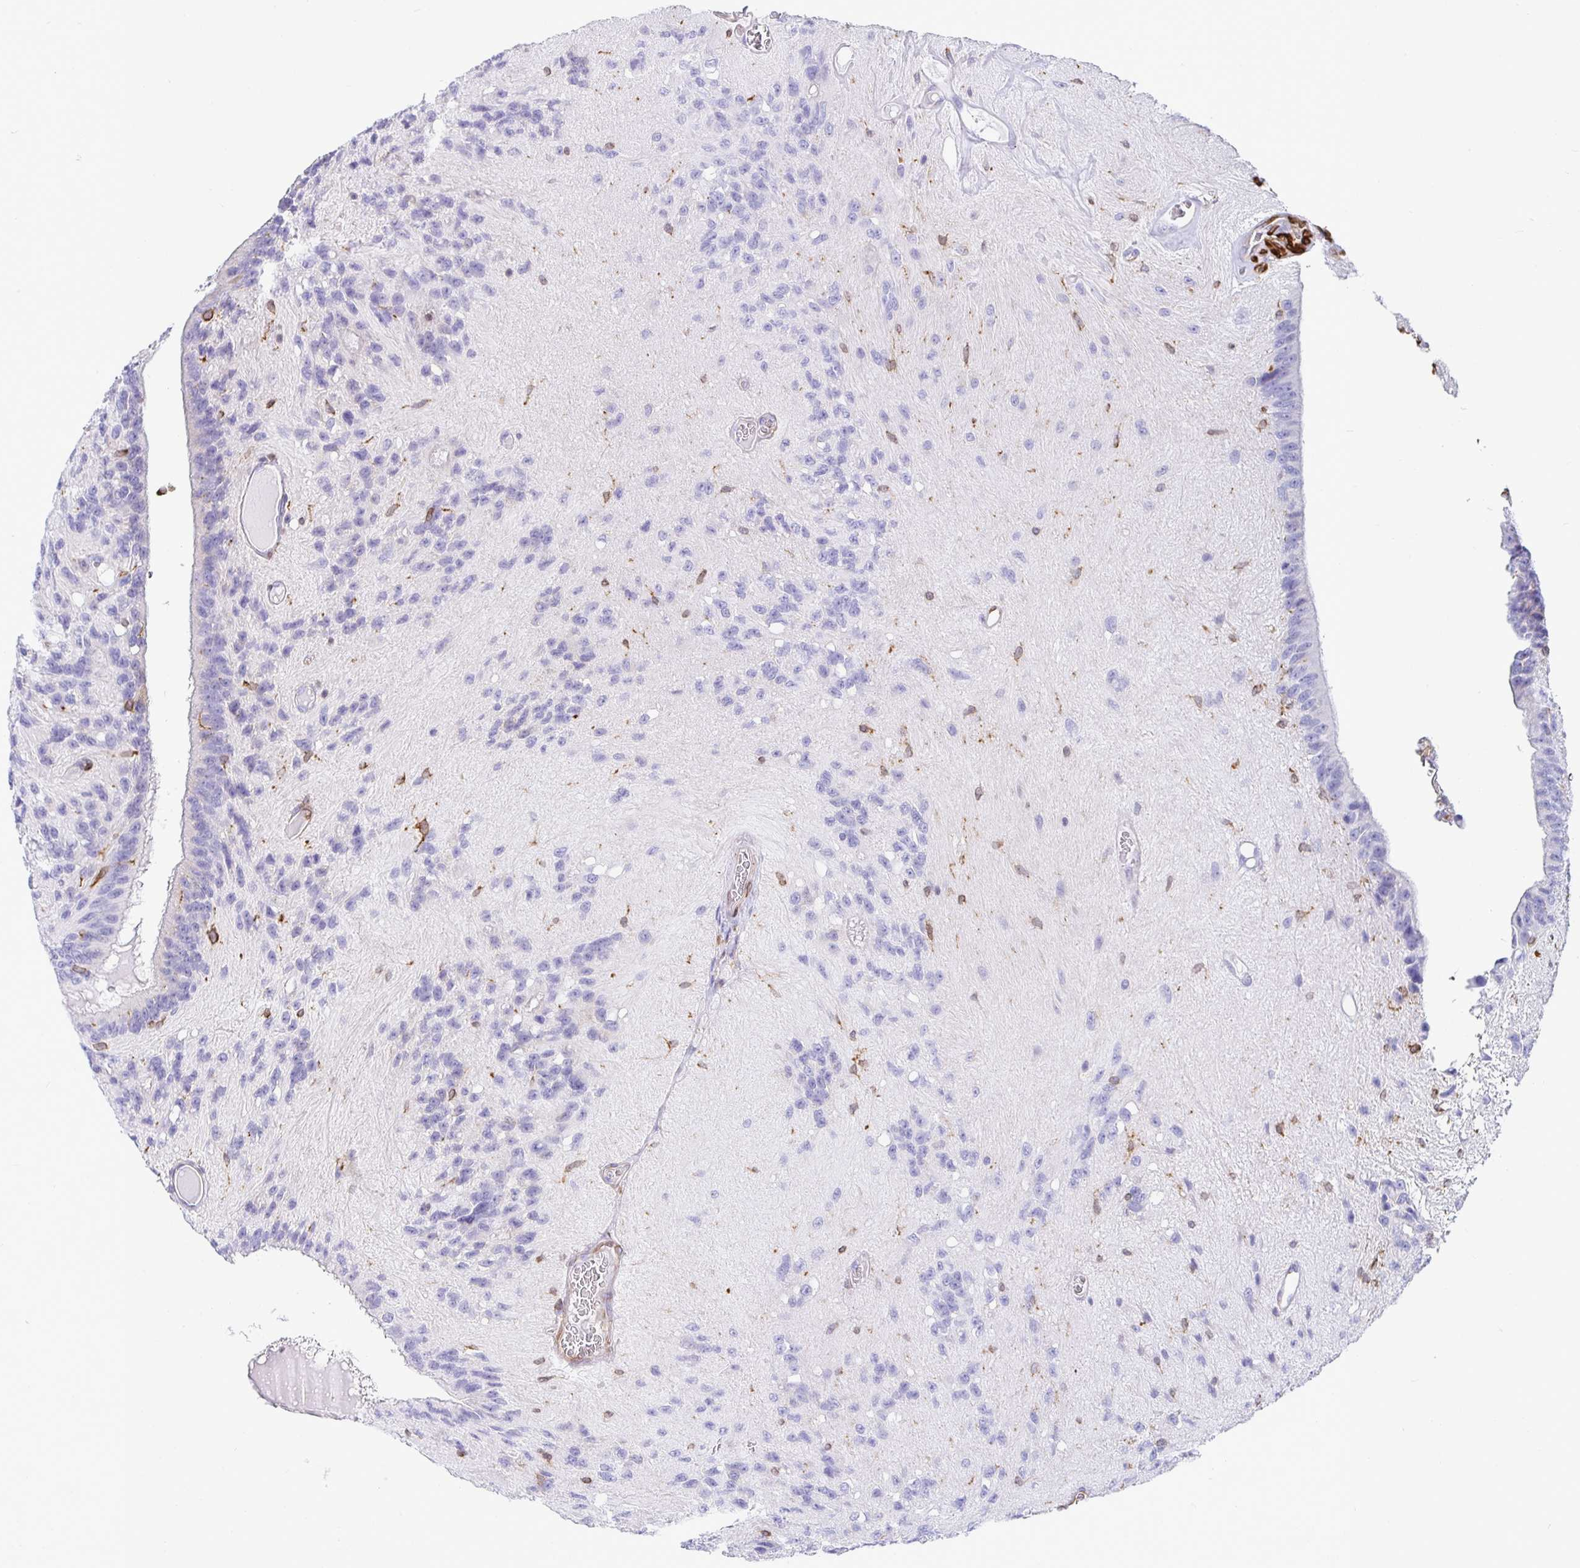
{"staining": {"intensity": "negative", "quantity": "none", "location": "none"}, "tissue": "glioma", "cell_type": "Tumor cells", "image_type": "cancer", "snomed": [{"axis": "morphology", "description": "Glioma, malignant, Low grade"}, {"axis": "topography", "description": "Brain"}], "caption": "Micrograph shows no protein positivity in tumor cells of malignant glioma (low-grade) tissue. Nuclei are stained in blue.", "gene": "TP53I11", "patient": {"sex": "male", "age": 31}}